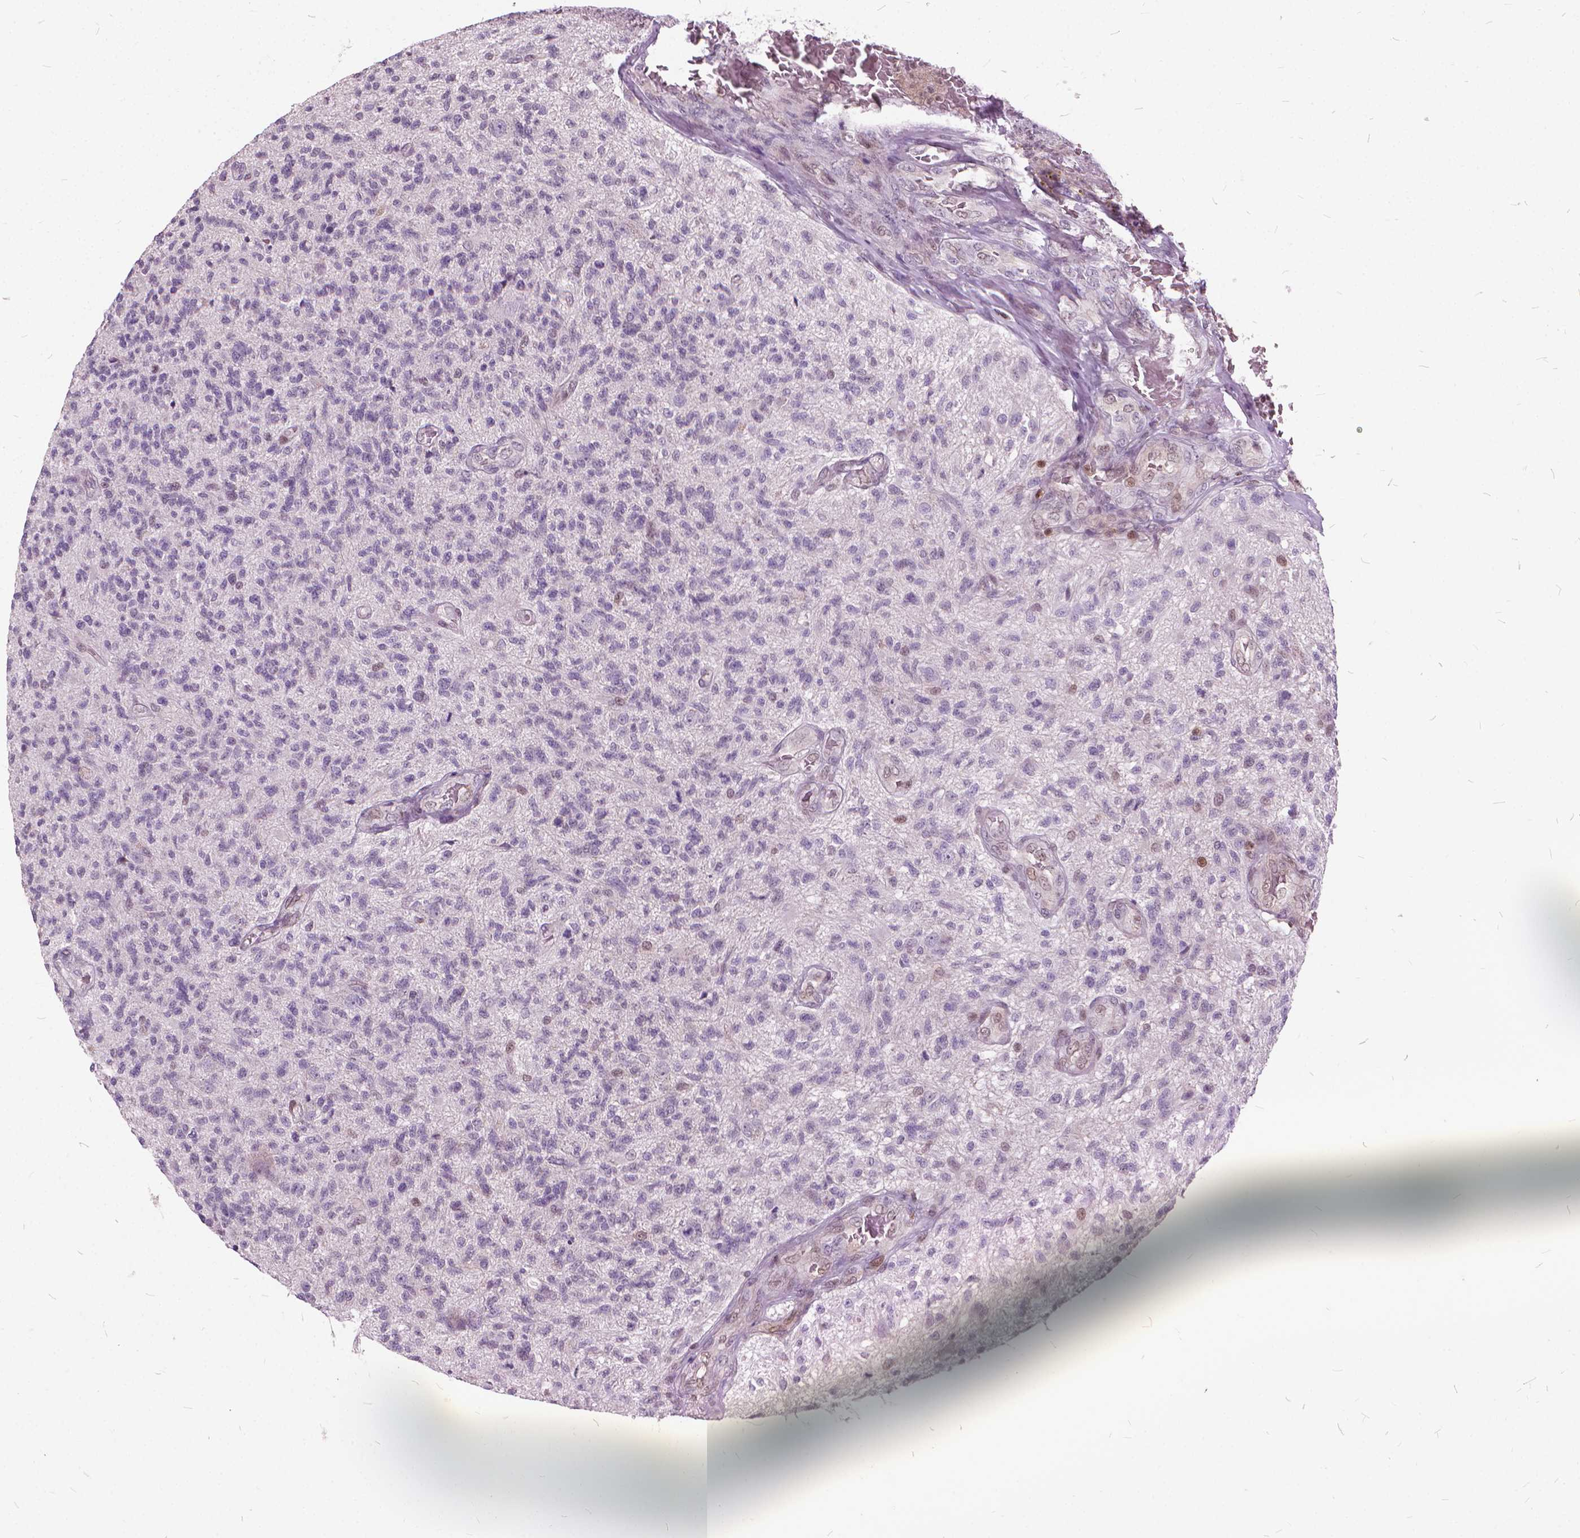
{"staining": {"intensity": "negative", "quantity": "none", "location": "none"}, "tissue": "glioma", "cell_type": "Tumor cells", "image_type": "cancer", "snomed": [{"axis": "morphology", "description": "Glioma, malignant, High grade"}, {"axis": "topography", "description": "Brain"}], "caption": "The photomicrograph demonstrates no staining of tumor cells in glioma.", "gene": "STAT5B", "patient": {"sex": "male", "age": 56}}